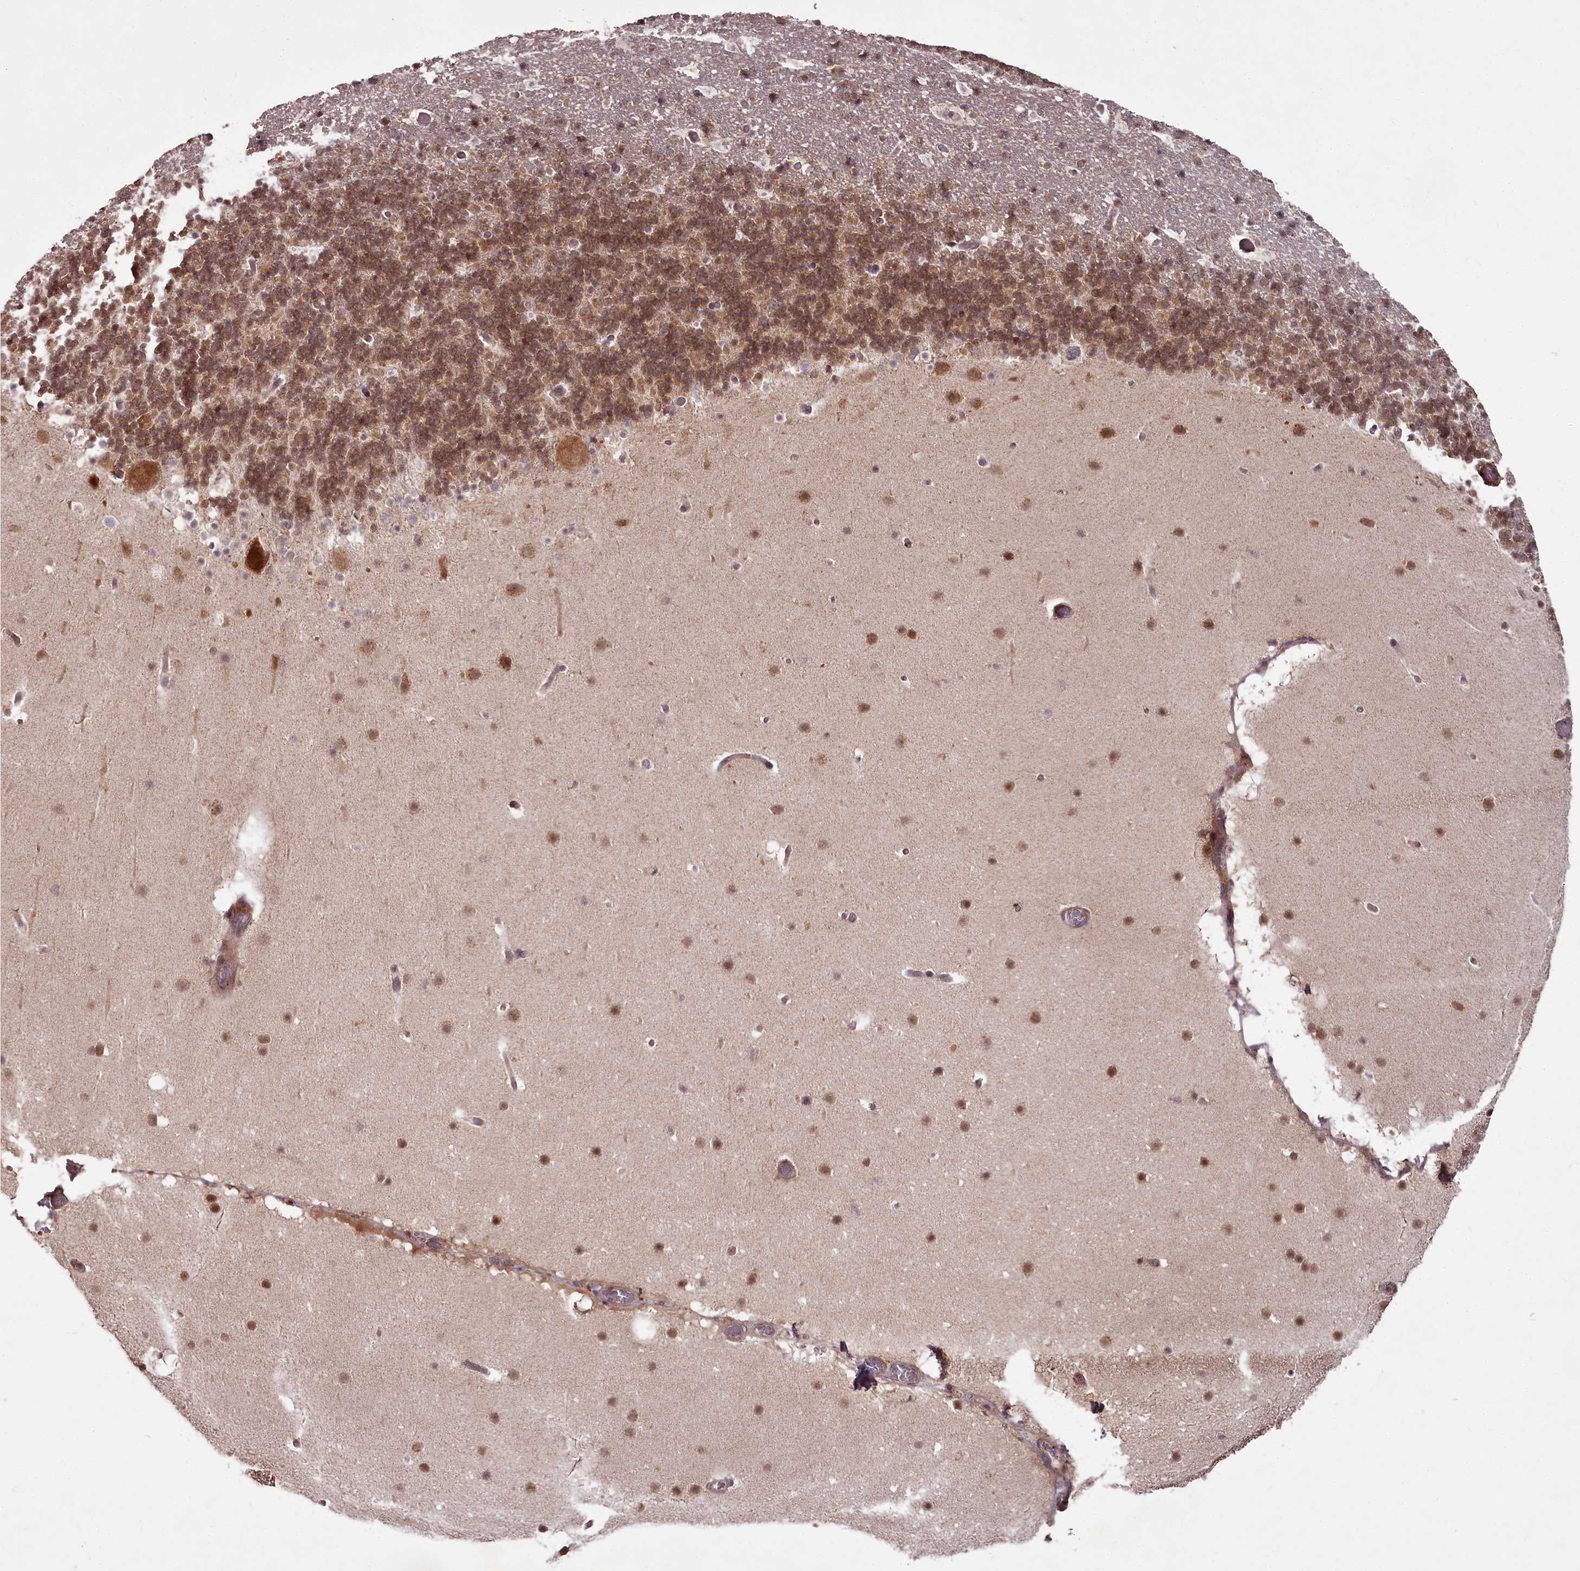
{"staining": {"intensity": "moderate", "quantity": ">75%", "location": "cytoplasmic/membranous"}, "tissue": "cerebellum", "cell_type": "Cells in granular layer", "image_type": "normal", "snomed": [{"axis": "morphology", "description": "Normal tissue, NOS"}, {"axis": "topography", "description": "Cerebellum"}], "caption": "A micrograph showing moderate cytoplasmic/membranous positivity in about >75% of cells in granular layer in unremarkable cerebellum, as visualized by brown immunohistochemical staining.", "gene": "PCBP2", "patient": {"sex": "male", "age": 57}}